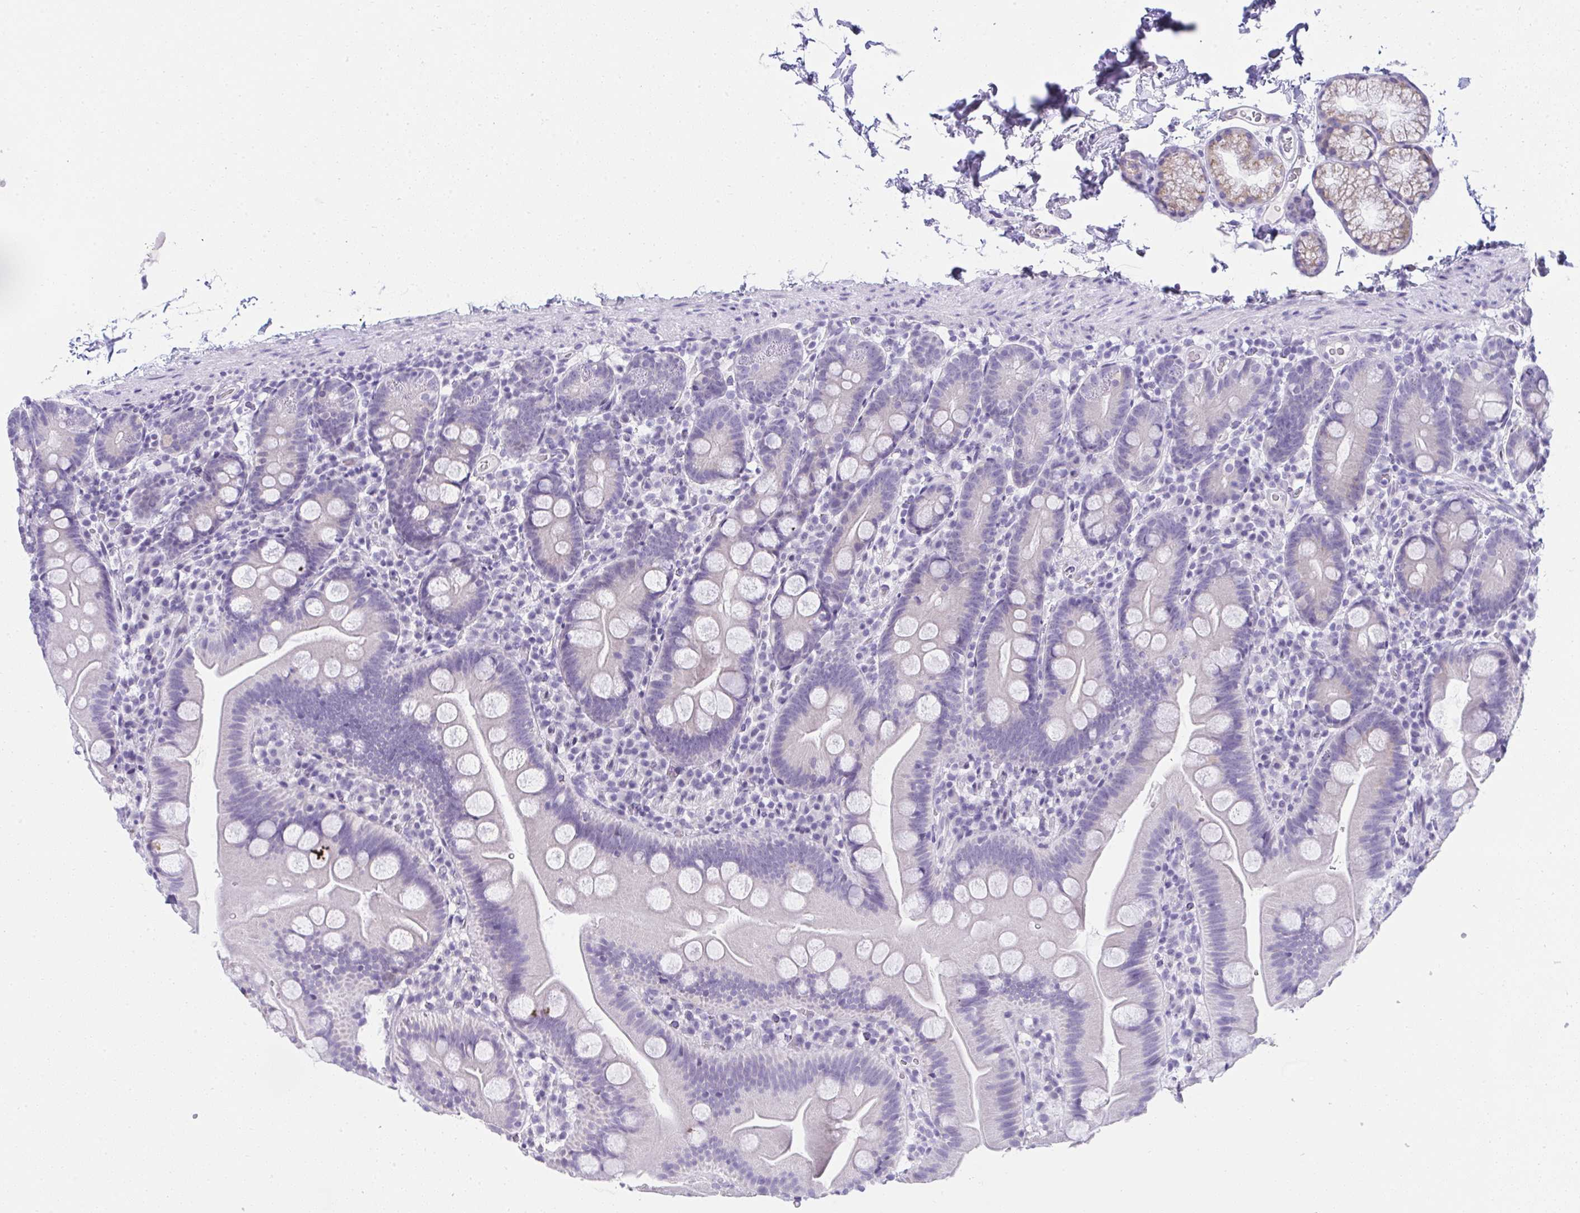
{"staining": {"intensity": "weak", "quantity": "<25%", "location": "cytoplasmic/membranous"}, "tissue": "small intestine", "cell_type": "Glandular cells", "image_type": "normal", "snomed": [{"axis": "morphology", "description": "Normal tissue, NOS"}, {"axis": "topography", "description": "Small intestine"}], "caption": "This is an IHC micrograph of benign human small intestine. There is no positivity in glandular cells.", "gene": "RNF183", "patient": {"sex": "female", "age": 68}}